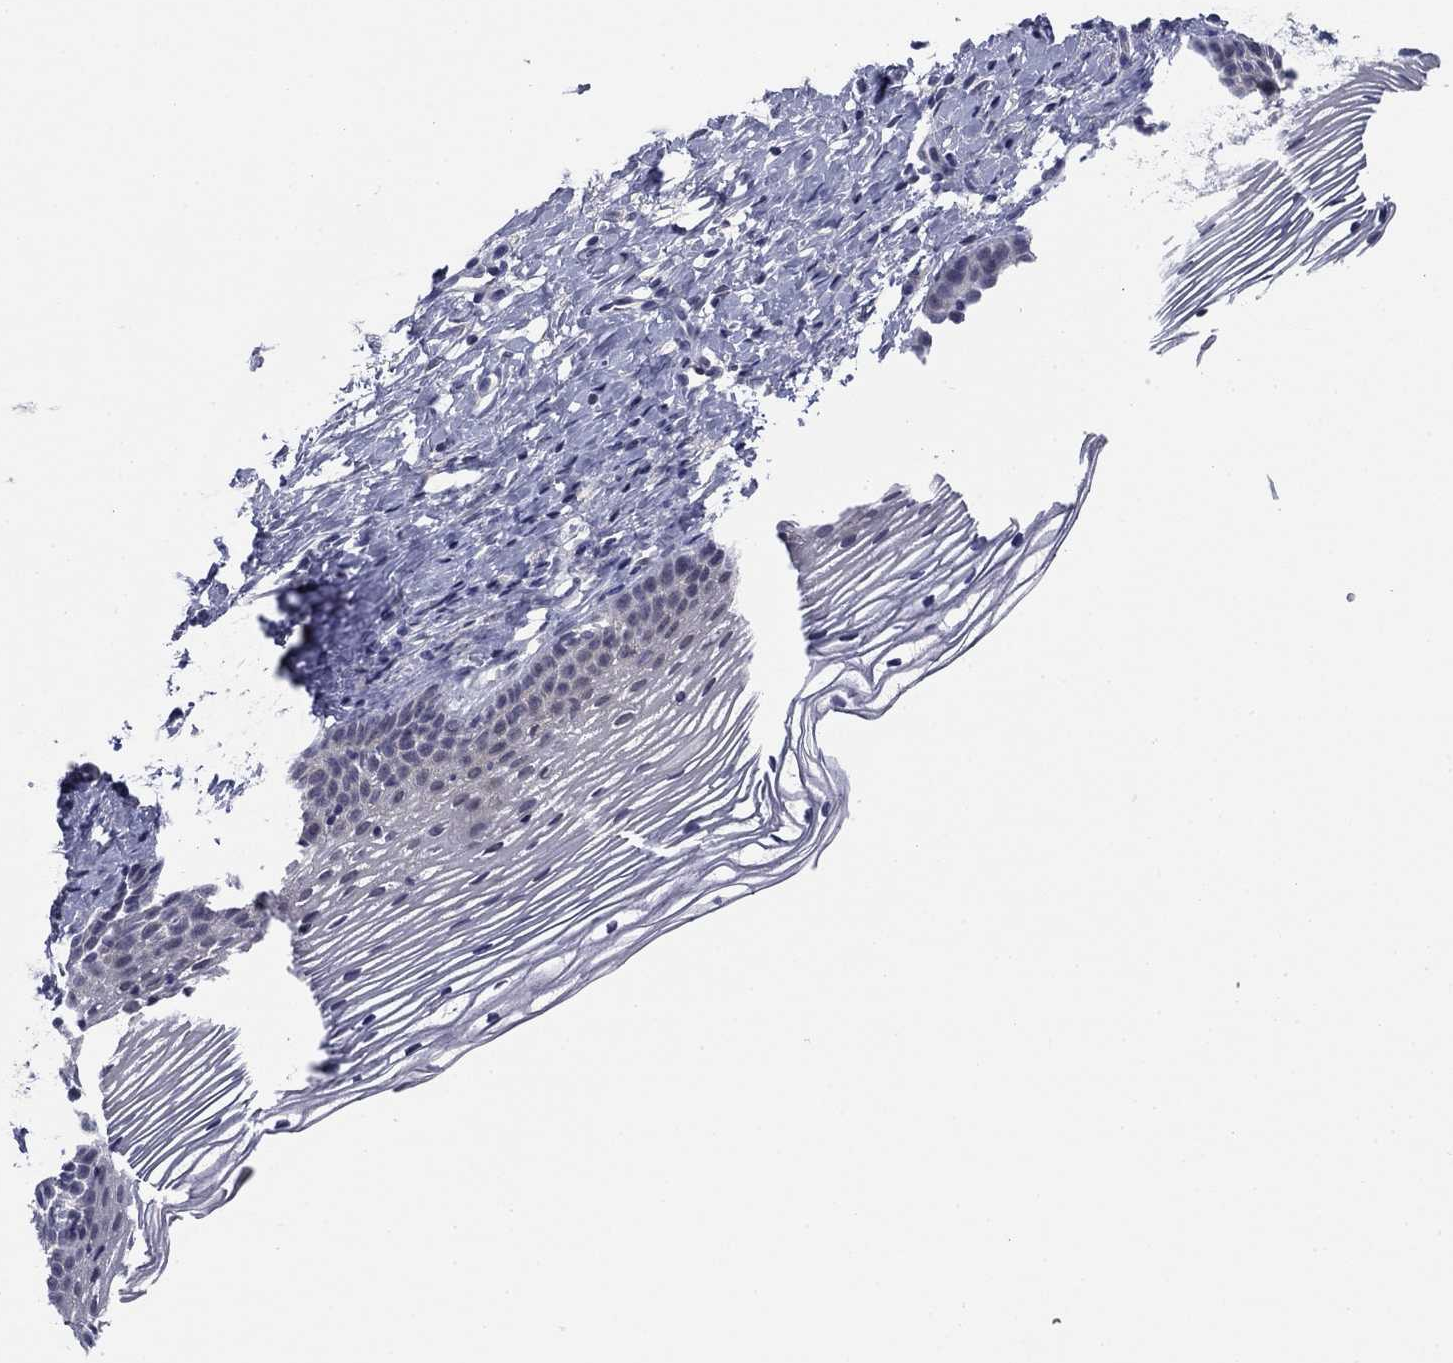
{"staining": {"intensity": "negative", "quantity": "none", "location": "none"}, "tissue": "cervix", "cell_type": "Squamous epithelial cells", "image_type": "normal", "snomed": [{"axis": "morphology", "description": "Normal tissue, NOS"}, {"axis": "topography", "description": "Cervix"}], "caption": "IHC micrograph of benign human cervix stained for a protein (brown), which displays no expression in squamous epithelial cells.", "gene": "TIGD4", "patient": {"sex": "female", "age": 39}}